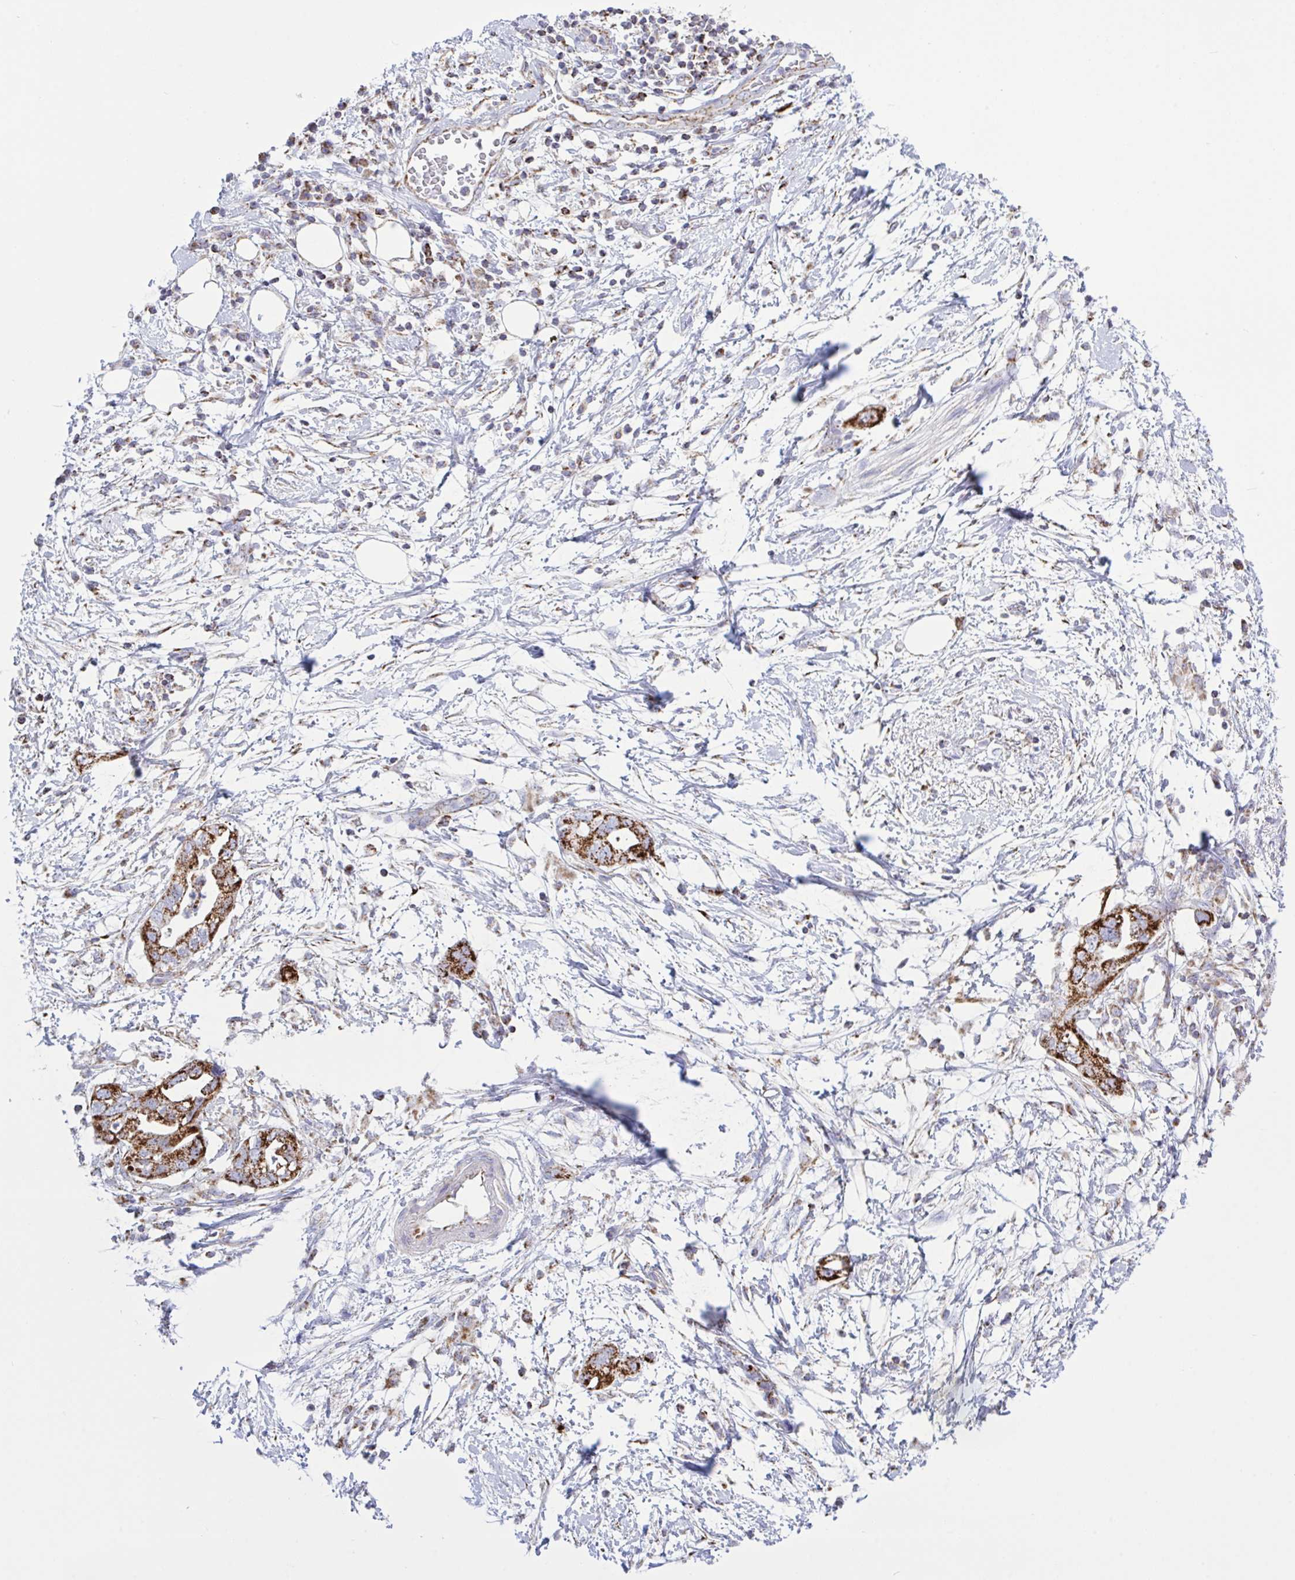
{"staining": {"intensity": "strong", "quantity": ">75%", "location": "cytoplasmic/membranous"}, "tissue": "pancreatic cancer", "cell_type": "Tumor cells", "image_type": "cancer", "snomed": [{"axis": "morphology", "description": "Adenocarcinoma, NOS"}, {"axis": "topography", "description": "Pancreas"}], "caption": "Tumor cells demonstrate strong cytoplasmic/membranous expression in about >75% of cells in adenocarcinoma (pancreatic).", "gene": "HSPE1", "patient": {"sex": "female", "age": 72}}